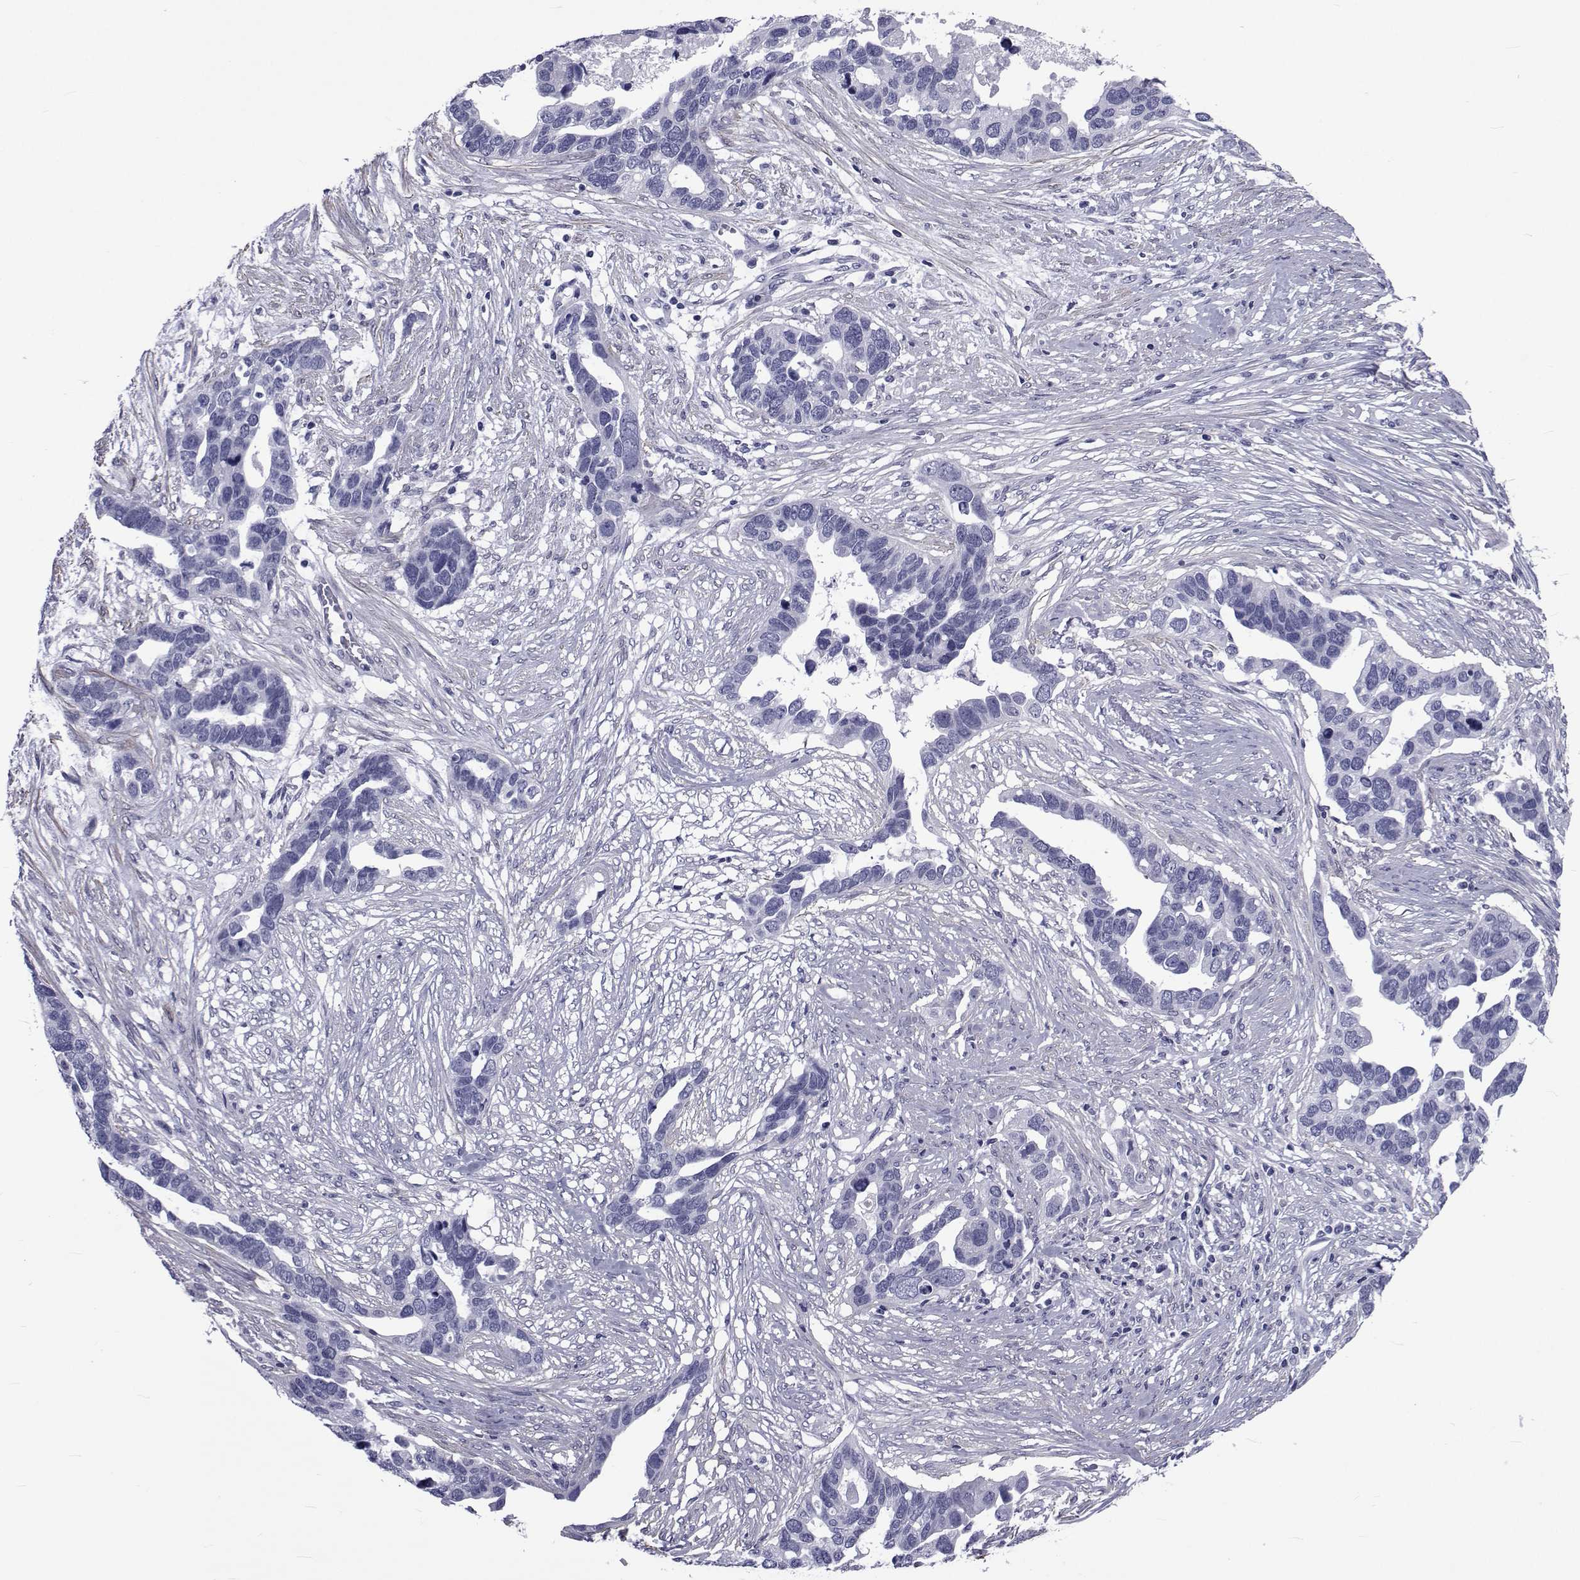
{"staining": {"intensity": "negative", "quantity": "none", "location": "none"}, "tissue": "ovarian cancer", "cell_type": "Tumor cells", "image_type": "cancer", "snomed": [{"axis": "morphology", "description": "Cystadenocarcinoma, serous, NOS"}, {"axis": "topography", "description": "Ovary"}], "caption": "Tumor cells show no significant expression in serous cystadenocarcinoma (ovarian).", "gene": "GKAP1", "patient": {"sex": "female", "age": 54}}